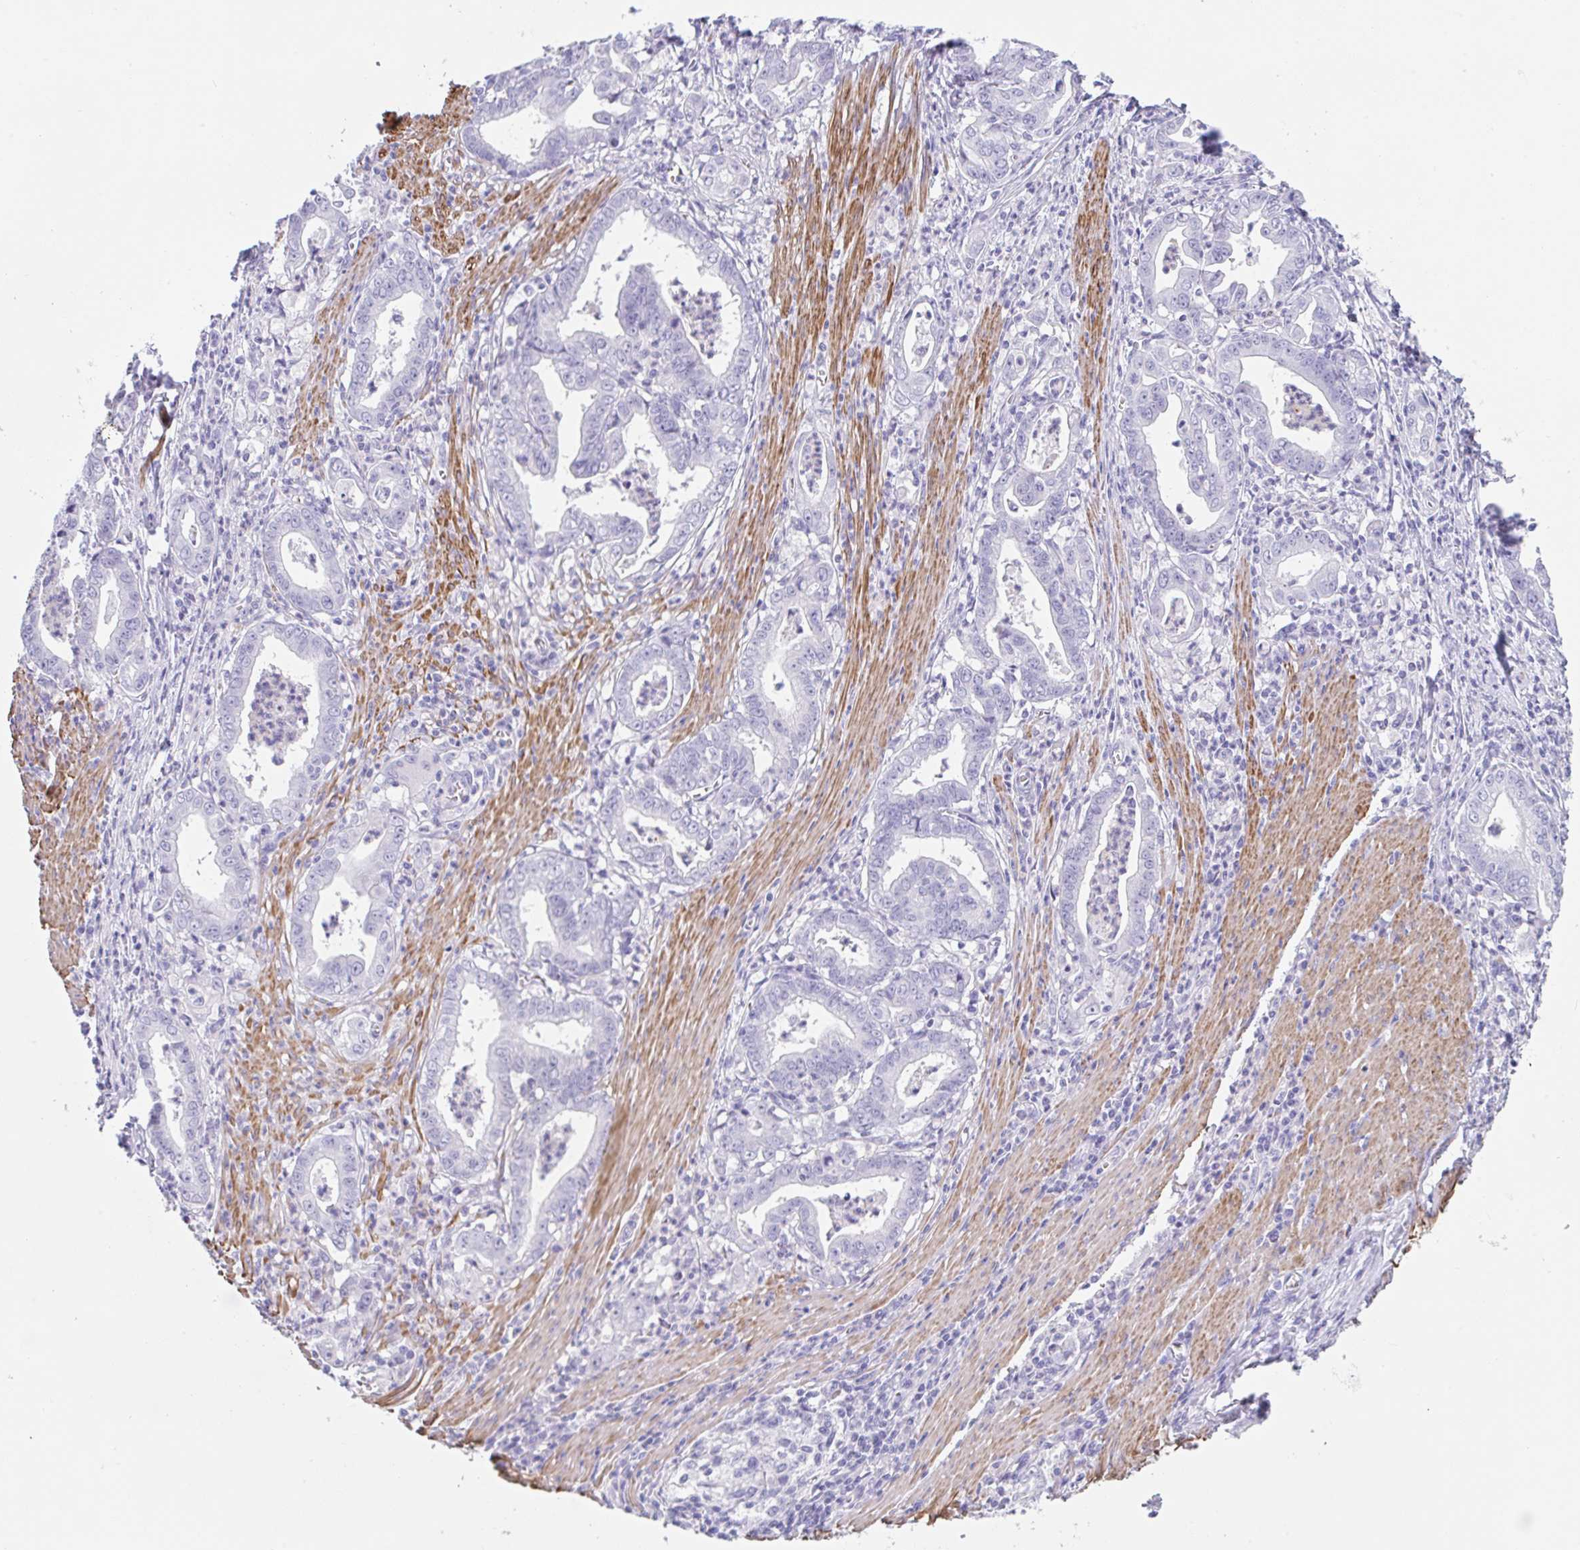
{"staining": {"intensity": "negative", "quantity": "none", "location": "none"}, "tissue": "stomach cancer", "cell_type": "Tumor cells", "image_type": "cancer", "snomed": [{"axis": "morphology", "description": "Adenocarcinoma, NOS"}, {"axis": "topography", "description": "Stomach, upper"}], "caption": "Immunohistochemistry image of adenocarcinoma (stomach) stained for a protein (brown), which shows no positivity in tumor cells.", "gene": "TAS2R41", "patient": {"sex": "female", "age": 79}}